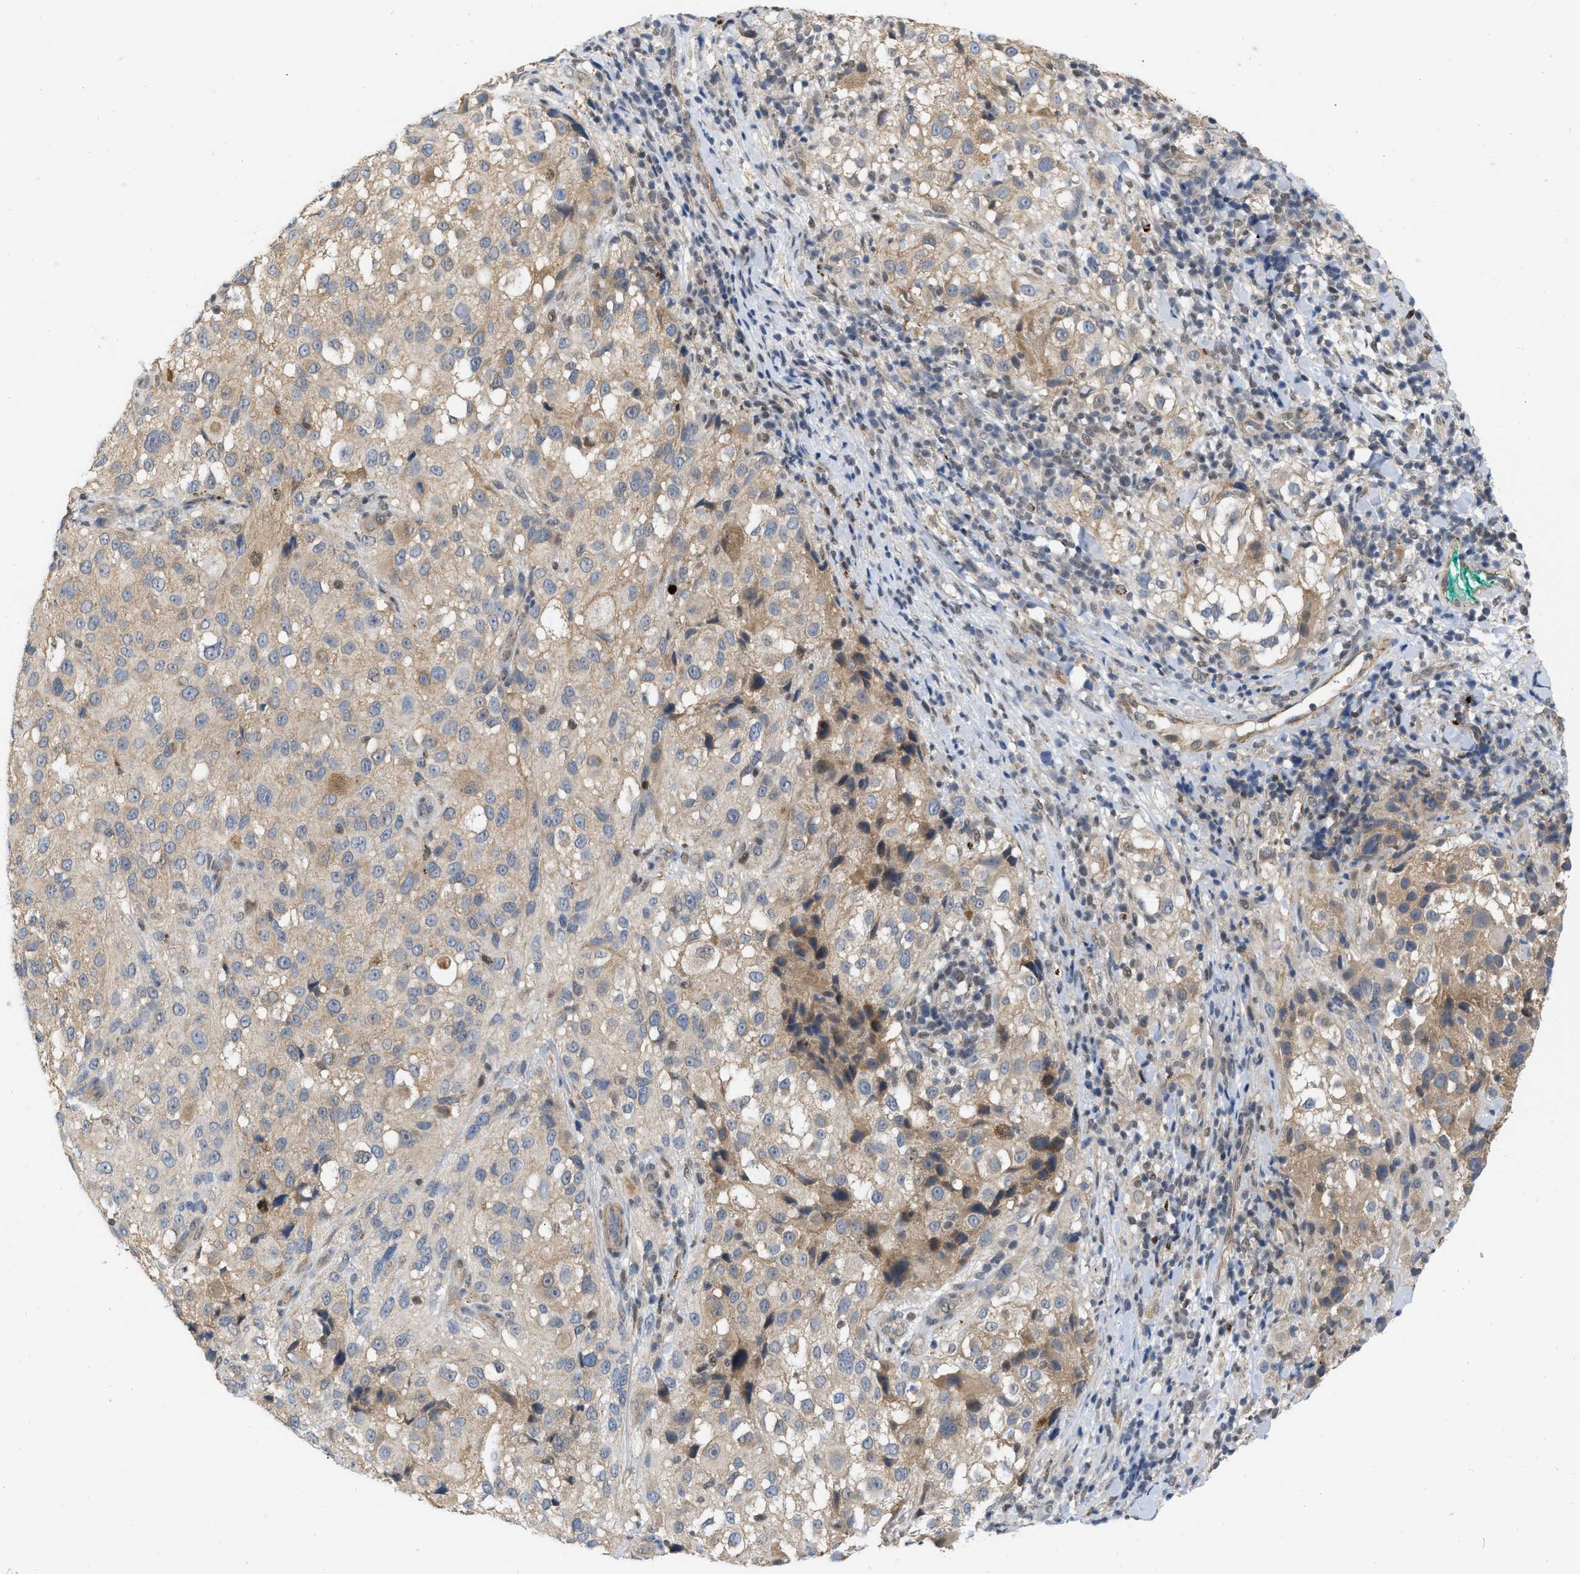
{"staining": {"intensity": "moderate", "quantity": ">75%", "location": "cytoplasmic/membranous"}, "tissue": "melanoma", "cell_type": "Tumor cells", "image_type": "cancer", "snomed": [{"axis": "morphology", "description": "Necrosis, NOS"}, {"axis": "morphology", "description": "Malignant melanoma, NOS"}, {"axis": "topography", "description": "Skin"}], "caption": "Immunohistochemistry (IHC) staining of malignant melanoma, which shows medium levels of moderate cytoplasmic/membranous staining in approximately >75% of tumor cells indicating moderate cytoplasmic/membranous protein positivity. The staining was performed using DAB (3,3'-diaminobenzidine) (brown) for protein detection and nuclei were counterstained in hematoxylin (blue).", "gene": "NAPEPLD", "patient": {"sex": "female", "age": 87}}